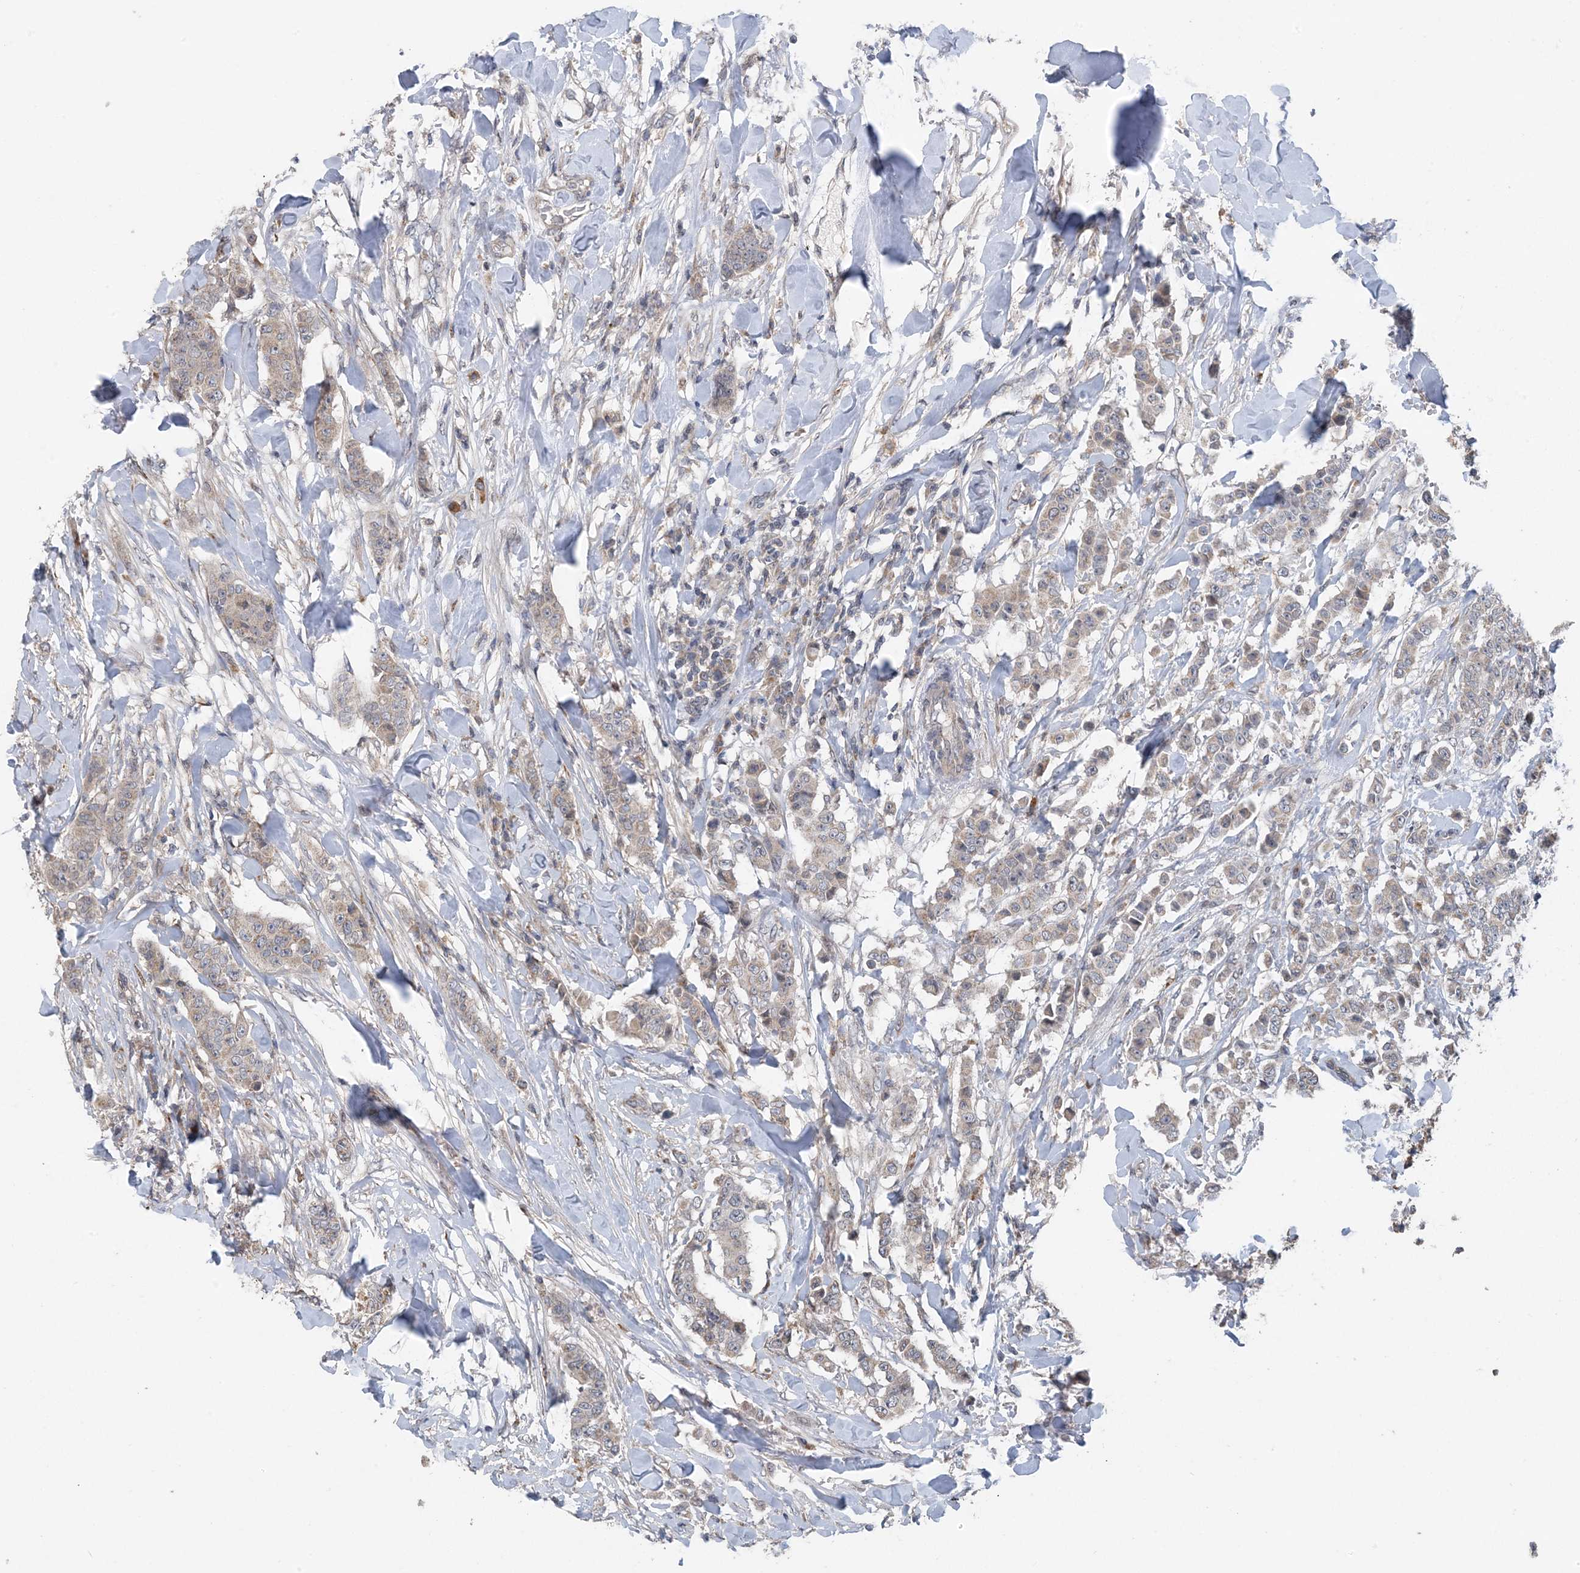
{"staining": {"intensity": "weak", "quantity": "25%-75%", "location": "cytoplasmic/membranous"}, "tissue": "breast cancer", "cell_type": "Tumor cells", "image_type": "cancer", "snomed": [{"axis": "morphology", "description": "Duct carcinoma"}, {"axis": "topography", "description": "Breast"}], "caption": "Human intraductal carcinoma (breast) stained with a brown dye shows weak cytoplasmic/membranous positive positivity in about 25%-75% of tumor cells.", "gene": "MYO9B", "patient": {"sex": "female", "age": 40}}